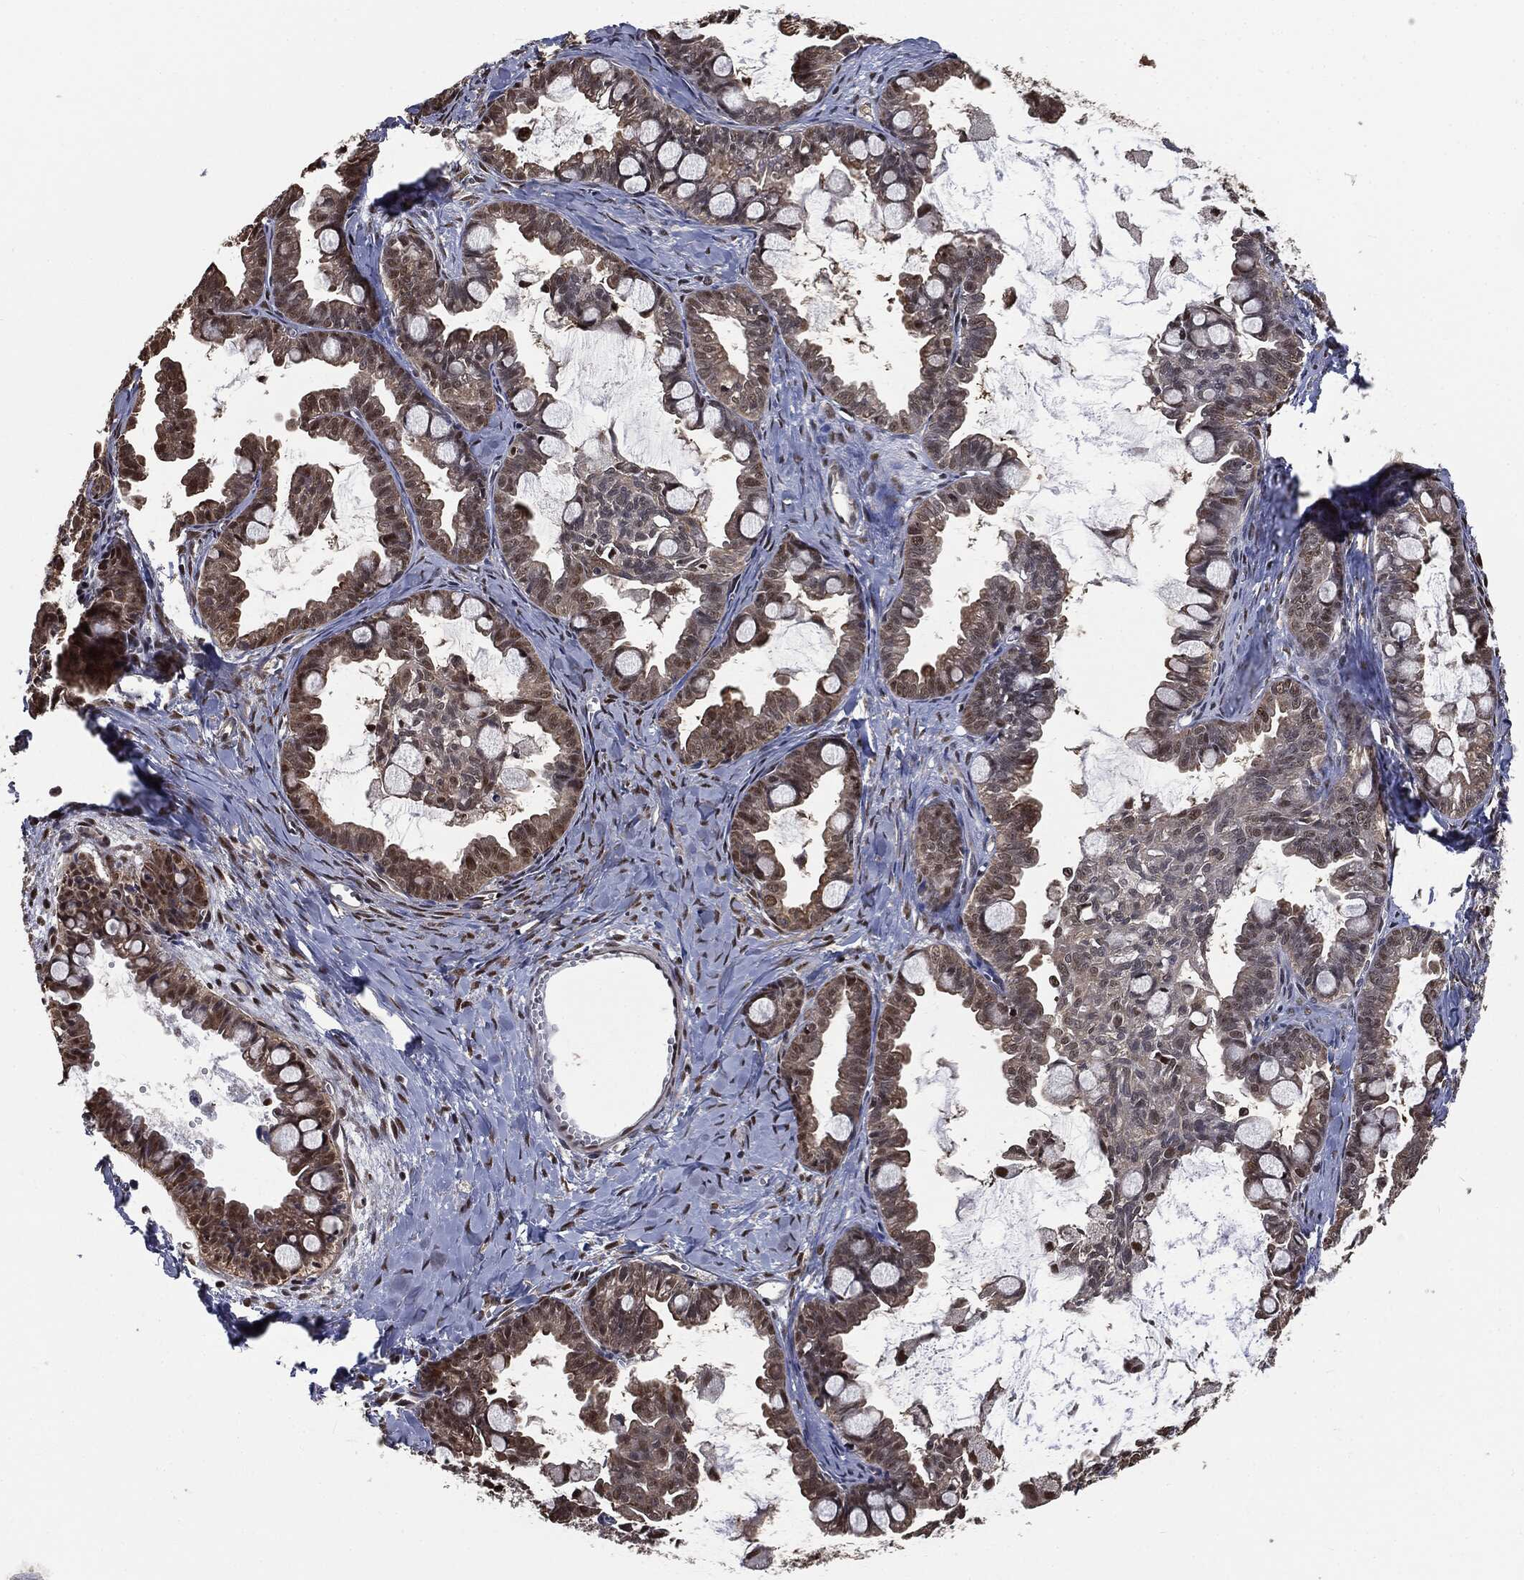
{"staining": {"intensity": "weak", "quantity": "<25%", "location": "cytoplasmic/membranous,nuclear"}, "tissue": "ovarian cancer", "cell_type": "Tumor cells", "image_type": "cancer", "snomed": [{"axis": "morphology", "description": "Cystadenocarcinoma, mucinous, NOS"}, {"axis": "topography", "description": "Ovary"}], "caption": "Micrograph shows no significant protein expression in tumor cells of ovarian mucinous cystadenocarcinoma.", "gene": "SHLD2", "patient": {"sex": "female", "age": 63}}